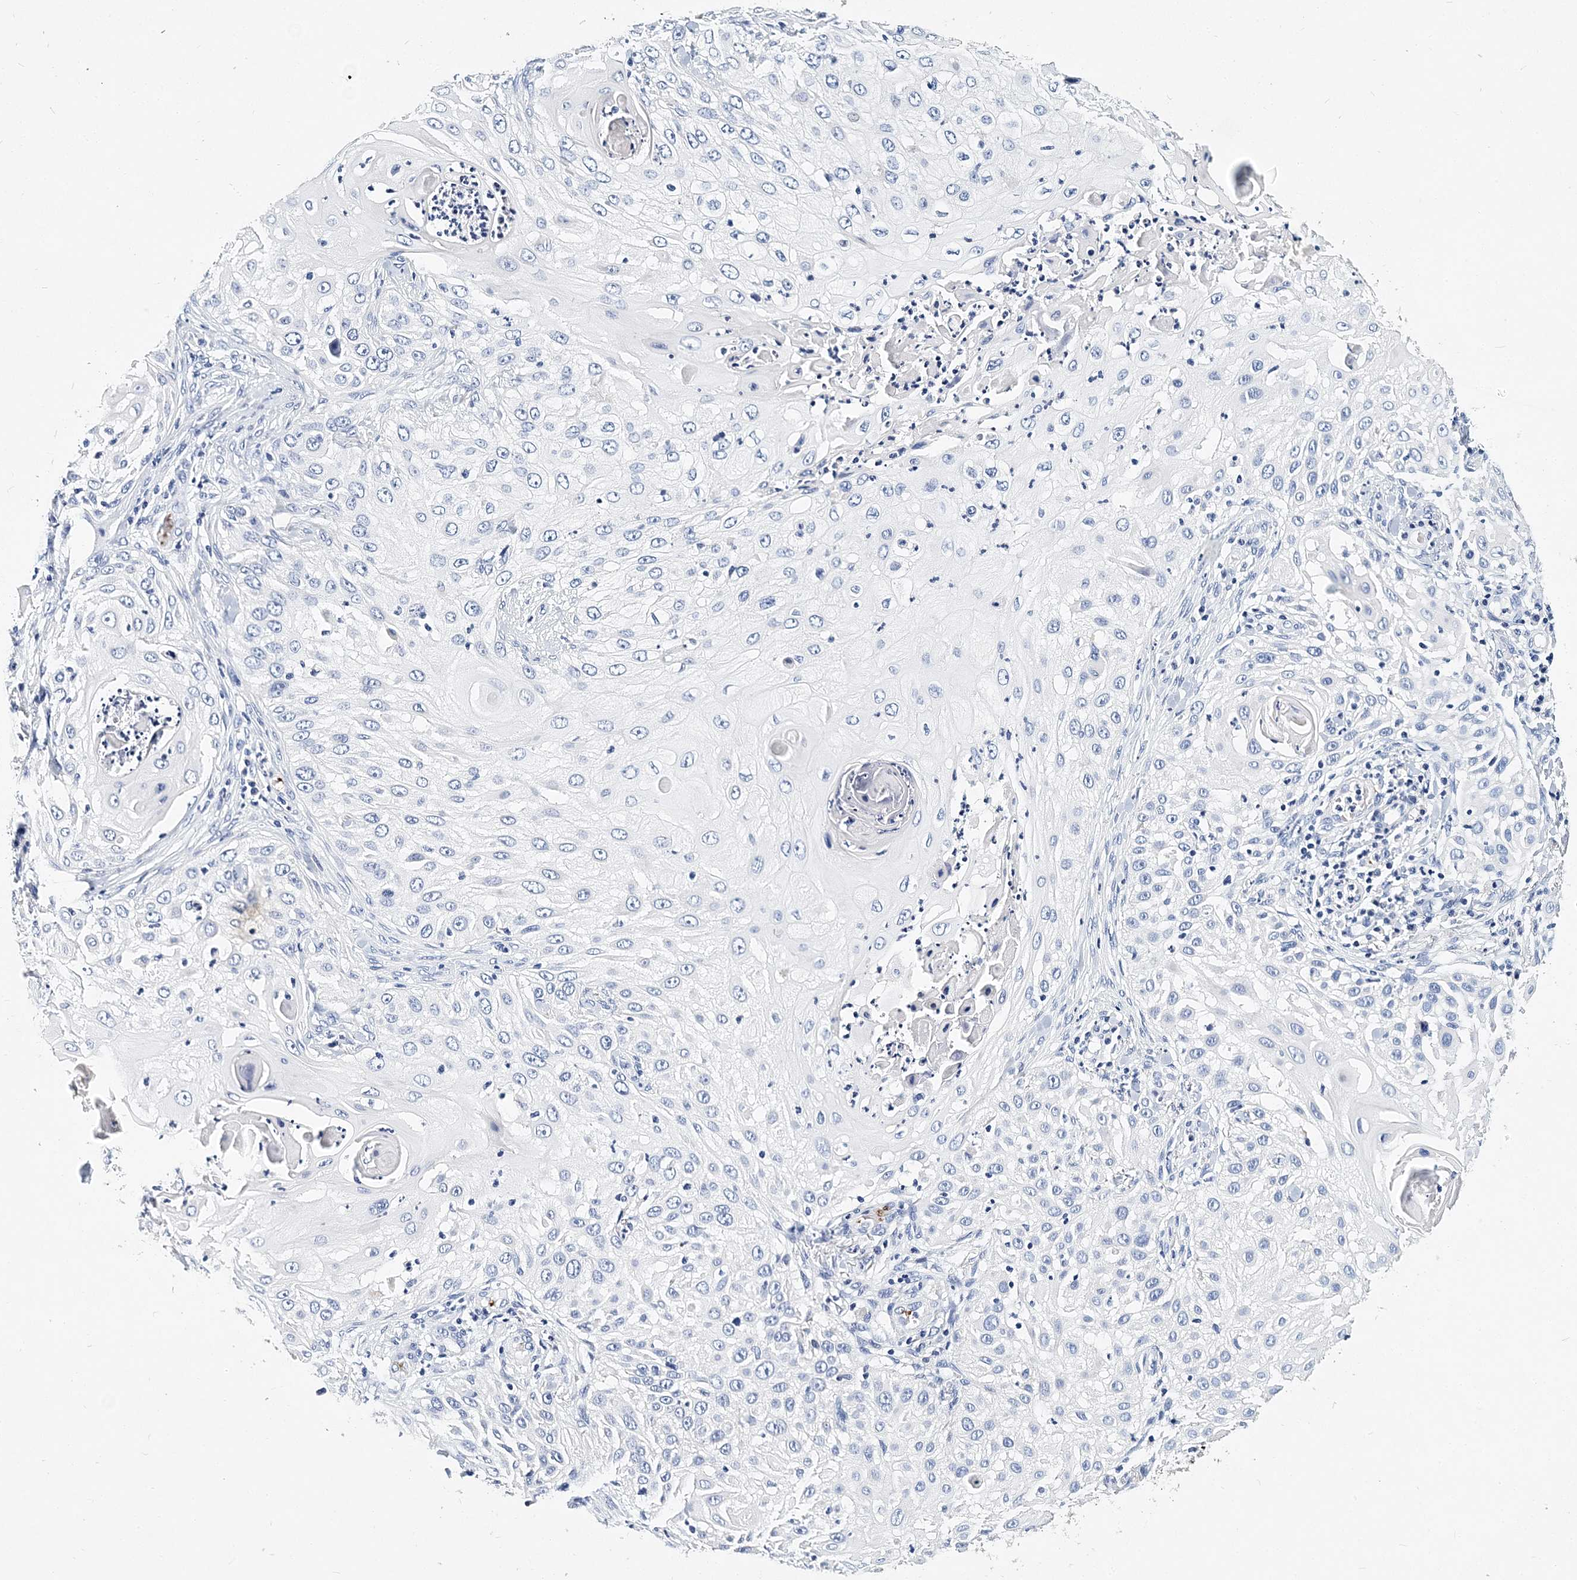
{"staining": {"intensity": "negative", "quantity": "none", "location": "none"}, "tissue": "skin cancer", "cell_type": "Tumor cells", "image_type": "cancer", "snomed": [{"axis": "morphology", "description": "Squamous cell carcinoma, NOS"}, {"axis": "topography", "description": "Skin"}], "caption": "High magnification brightfield microscopy of skin cancer stained with DAB (brown) and counterstained with hematoxylin (blue): tumor cells show no significant expression.", "gene": "ITGA2B", "patient": {"sex": "female", "age": 44}}